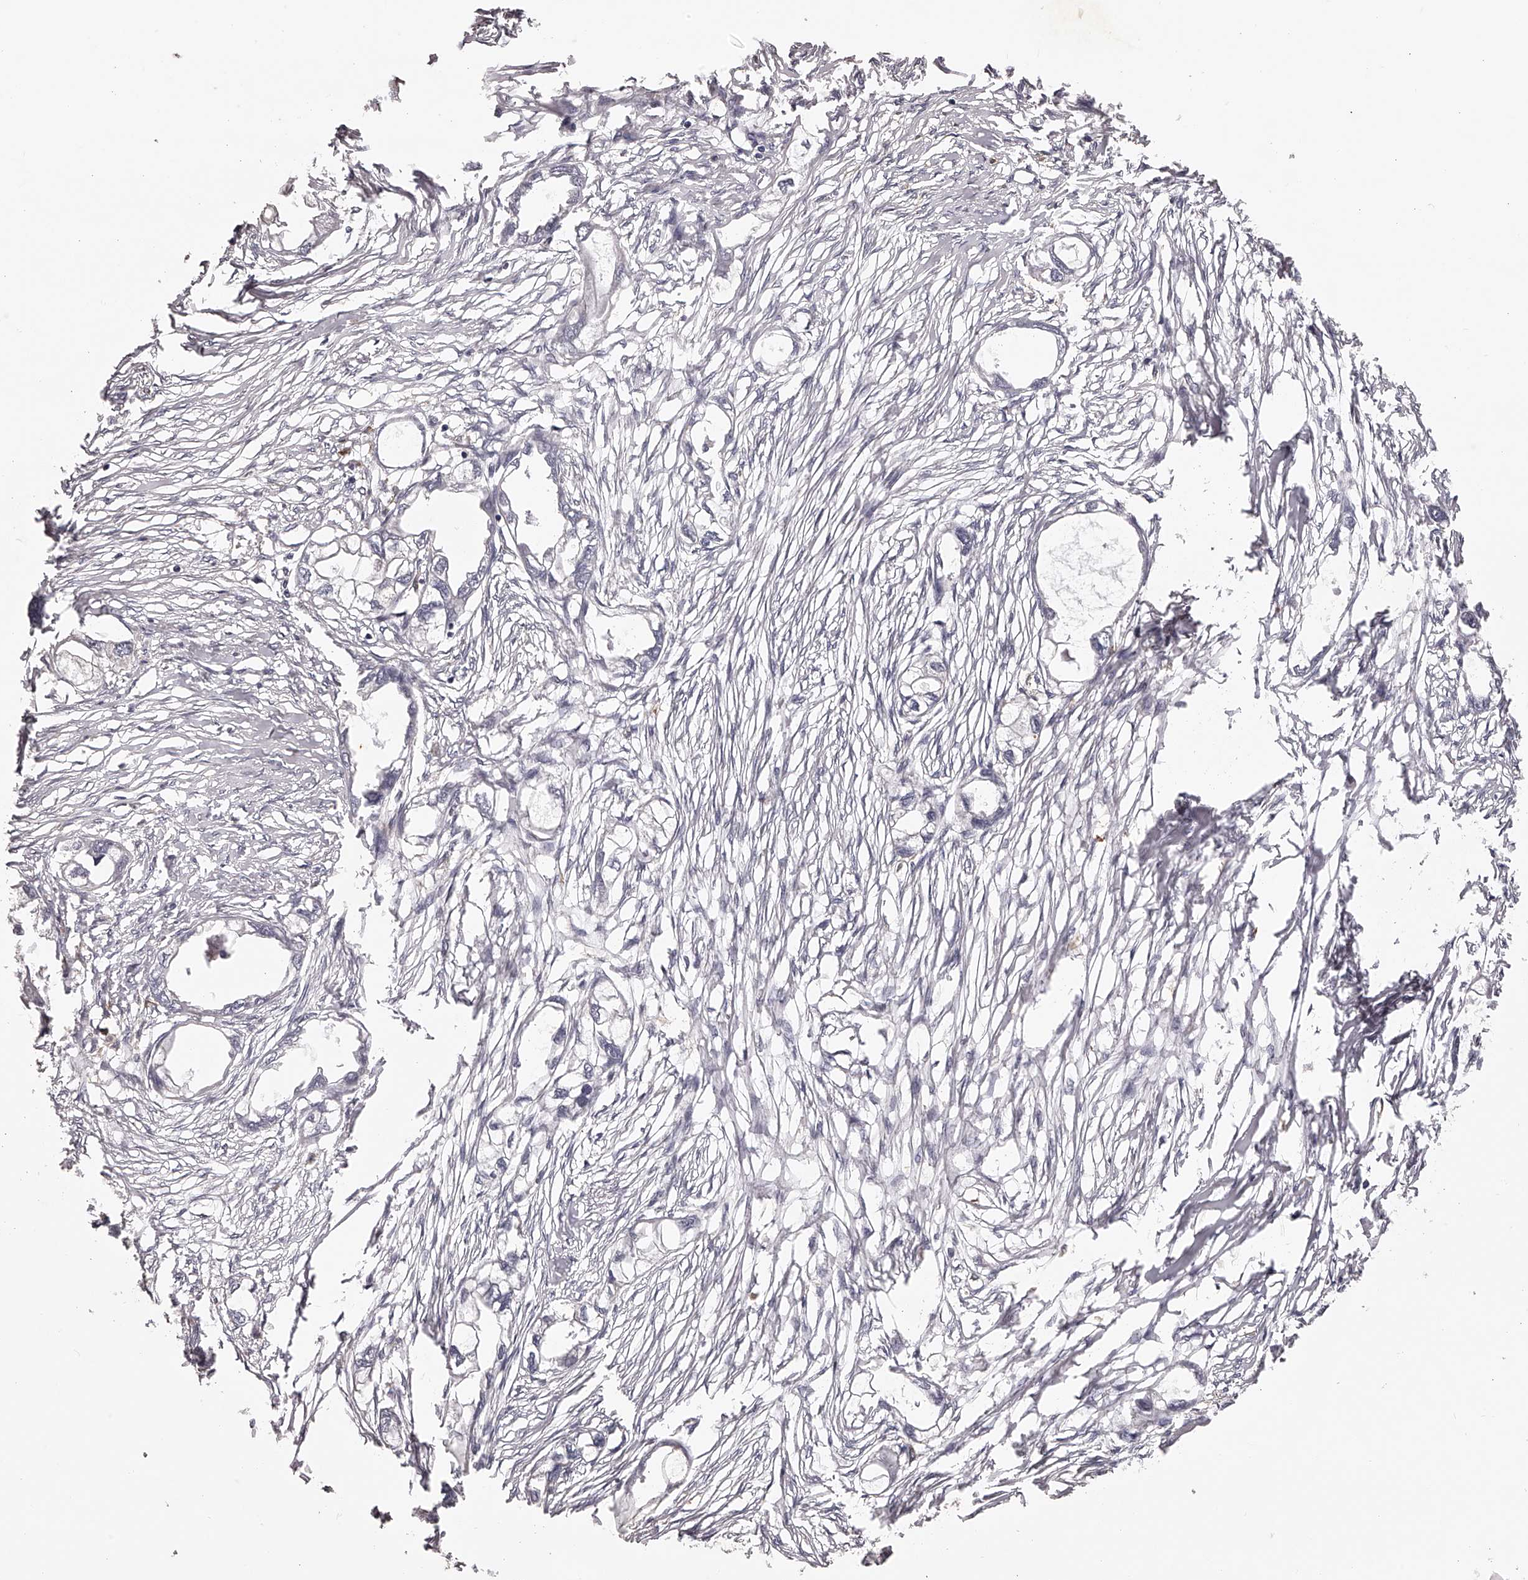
{"staining": {"intensity": "negative", "quantity": "none", "location": "none"}, "tissue": "endometrial cancer", "cell_type": "Tumor cells", "image_type": "cancer", "snomed": [{"axis": "morphology", "description": "Adenocarcinoma, NOS"}, {"axis": "morphology", "description": "Adenocarcinoma, metastatic, NOS"}, {"axis": "topography", "description": "Adipose tissue"}, {"axis": "topography", "description": "Endometrium"}], "caption": "Immunohistochemical staining of endometrial cancer (adenocarcinoma) displays no significant staining in tumor cells. (Brightfield microscopy of DAB immunohistochemistry at high magnification).", "gene": "TNN", "patient": {"sex": "female", "age": 67}}